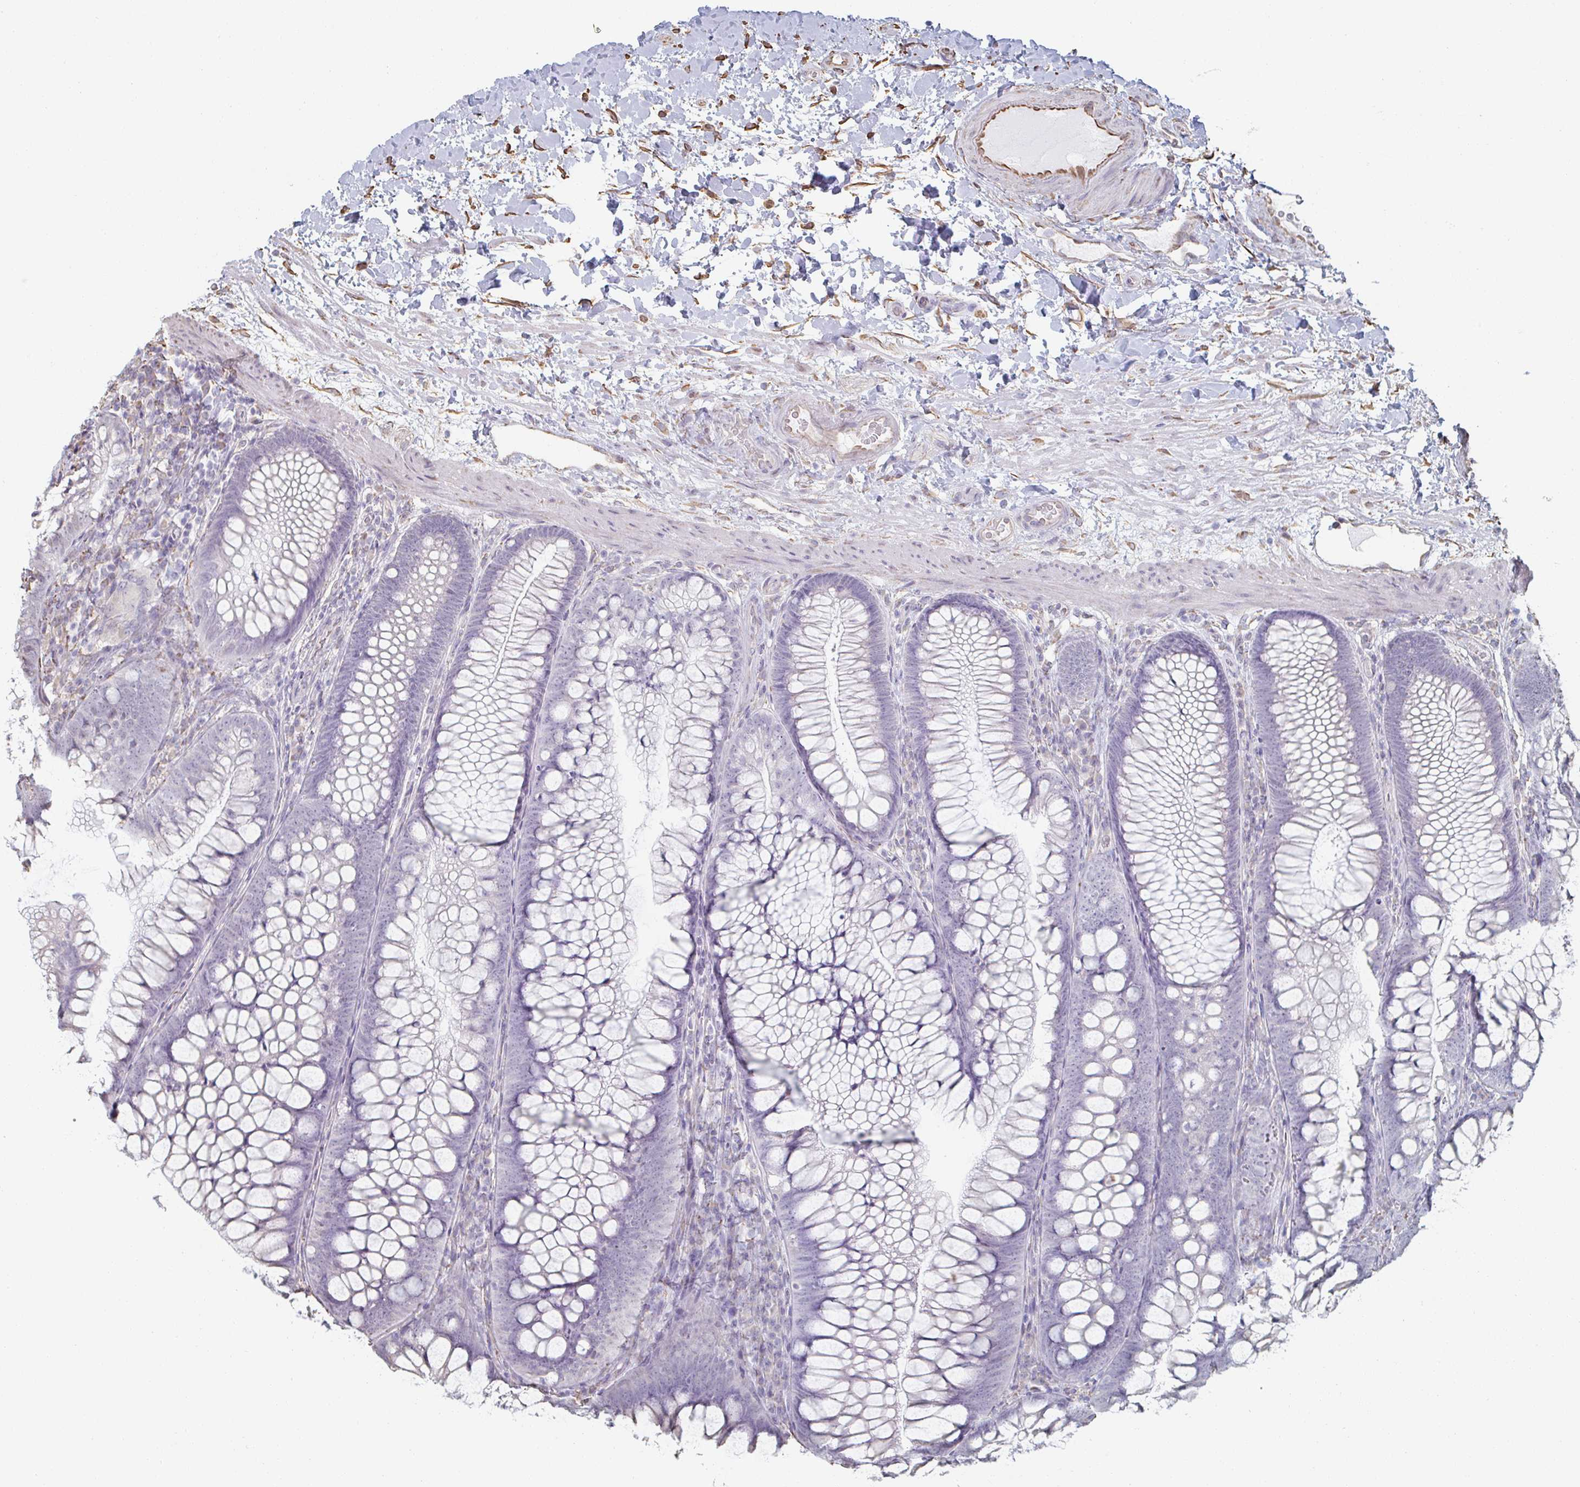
{"staining": {"intensity": "moderate", "quantity": "25%-75%", "location": "cytoplasmic/membranous"}, "tissue": "colon", "cell_type": "Endothelial cells", "image_type": "normal", "snomed": [{"axis": "morphology", "description": "Normal tissue, NOS"}, {"axis": "morphology", "description": "Adenoma, NOS"}, {"axis": "topography", "description": "Soft tissue"}, {"axis": "topography", "description": "Colon"}], "caption": "Protein staining of benign colon demonstrates moderate cytoplasmic/membranous positivity in approximately 25%-75% of endothelial cells. Ihc stains the protein in brown and the nuclei are stained blue.", "gene": "RAB5IF", "patient": {"sex": "male", "age": 47}}